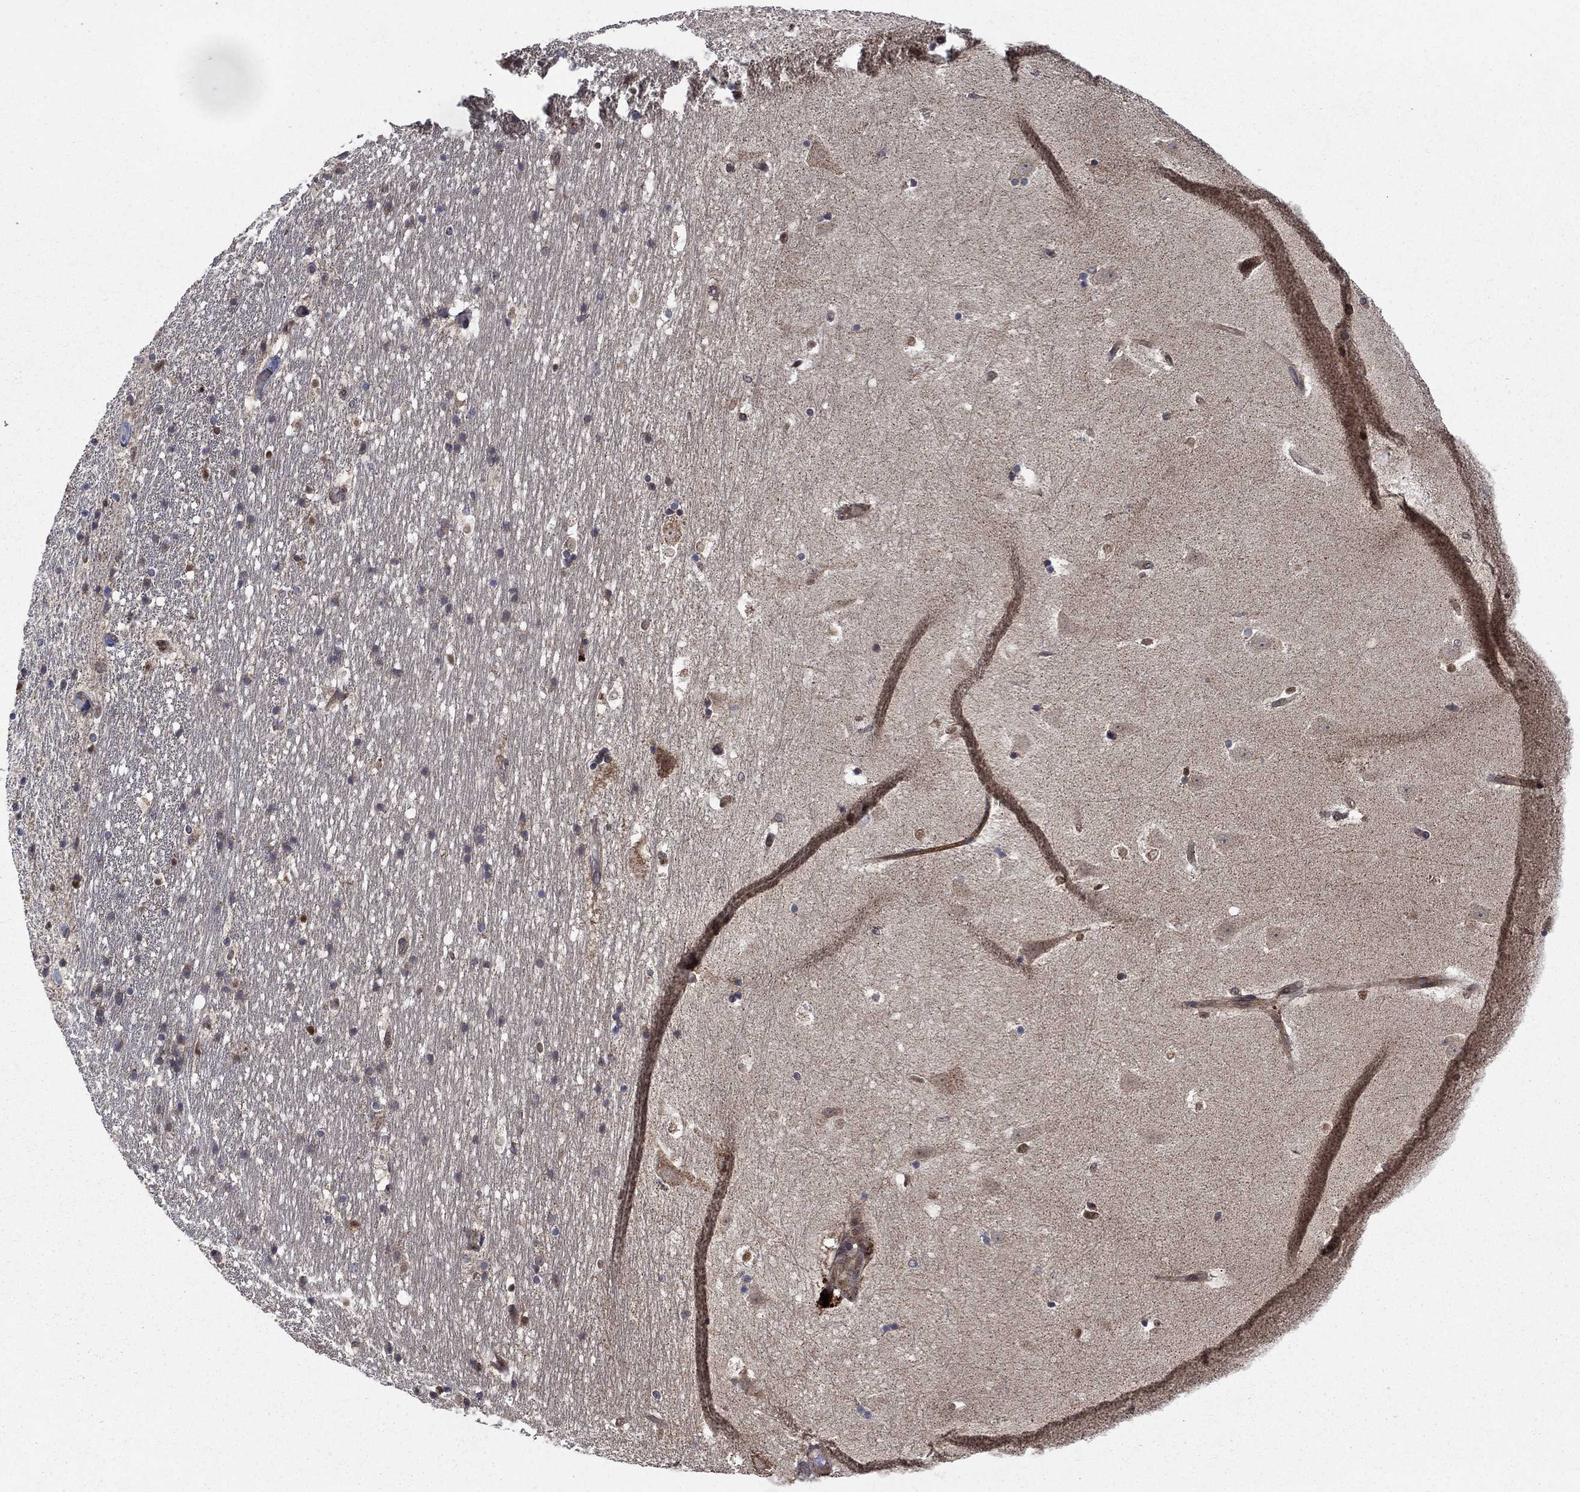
{"staining": {"intensity": "negative", "quantity": "none", "location": "none"}, "tissue": "hippocampus", "cell_type": "Glial cells", "image_type": "normal", "snomed": [{"axis": "morphology", "description": "Normal tissue, NOS"}, {"axis": "topography", "description": "Hippocampus"}], "caption": "High magnification brightfield microscopy of unremarkable hippocampus stained with DAB (brown) and counterstained with hematoxylin (blue): glial cells show no significant staining. (DAB (3,3'-diaminobenzidine) IHC with hematoxylin counter stain).", "gene": "IFI35", "patient": {"sex": "male", "age": 49}}